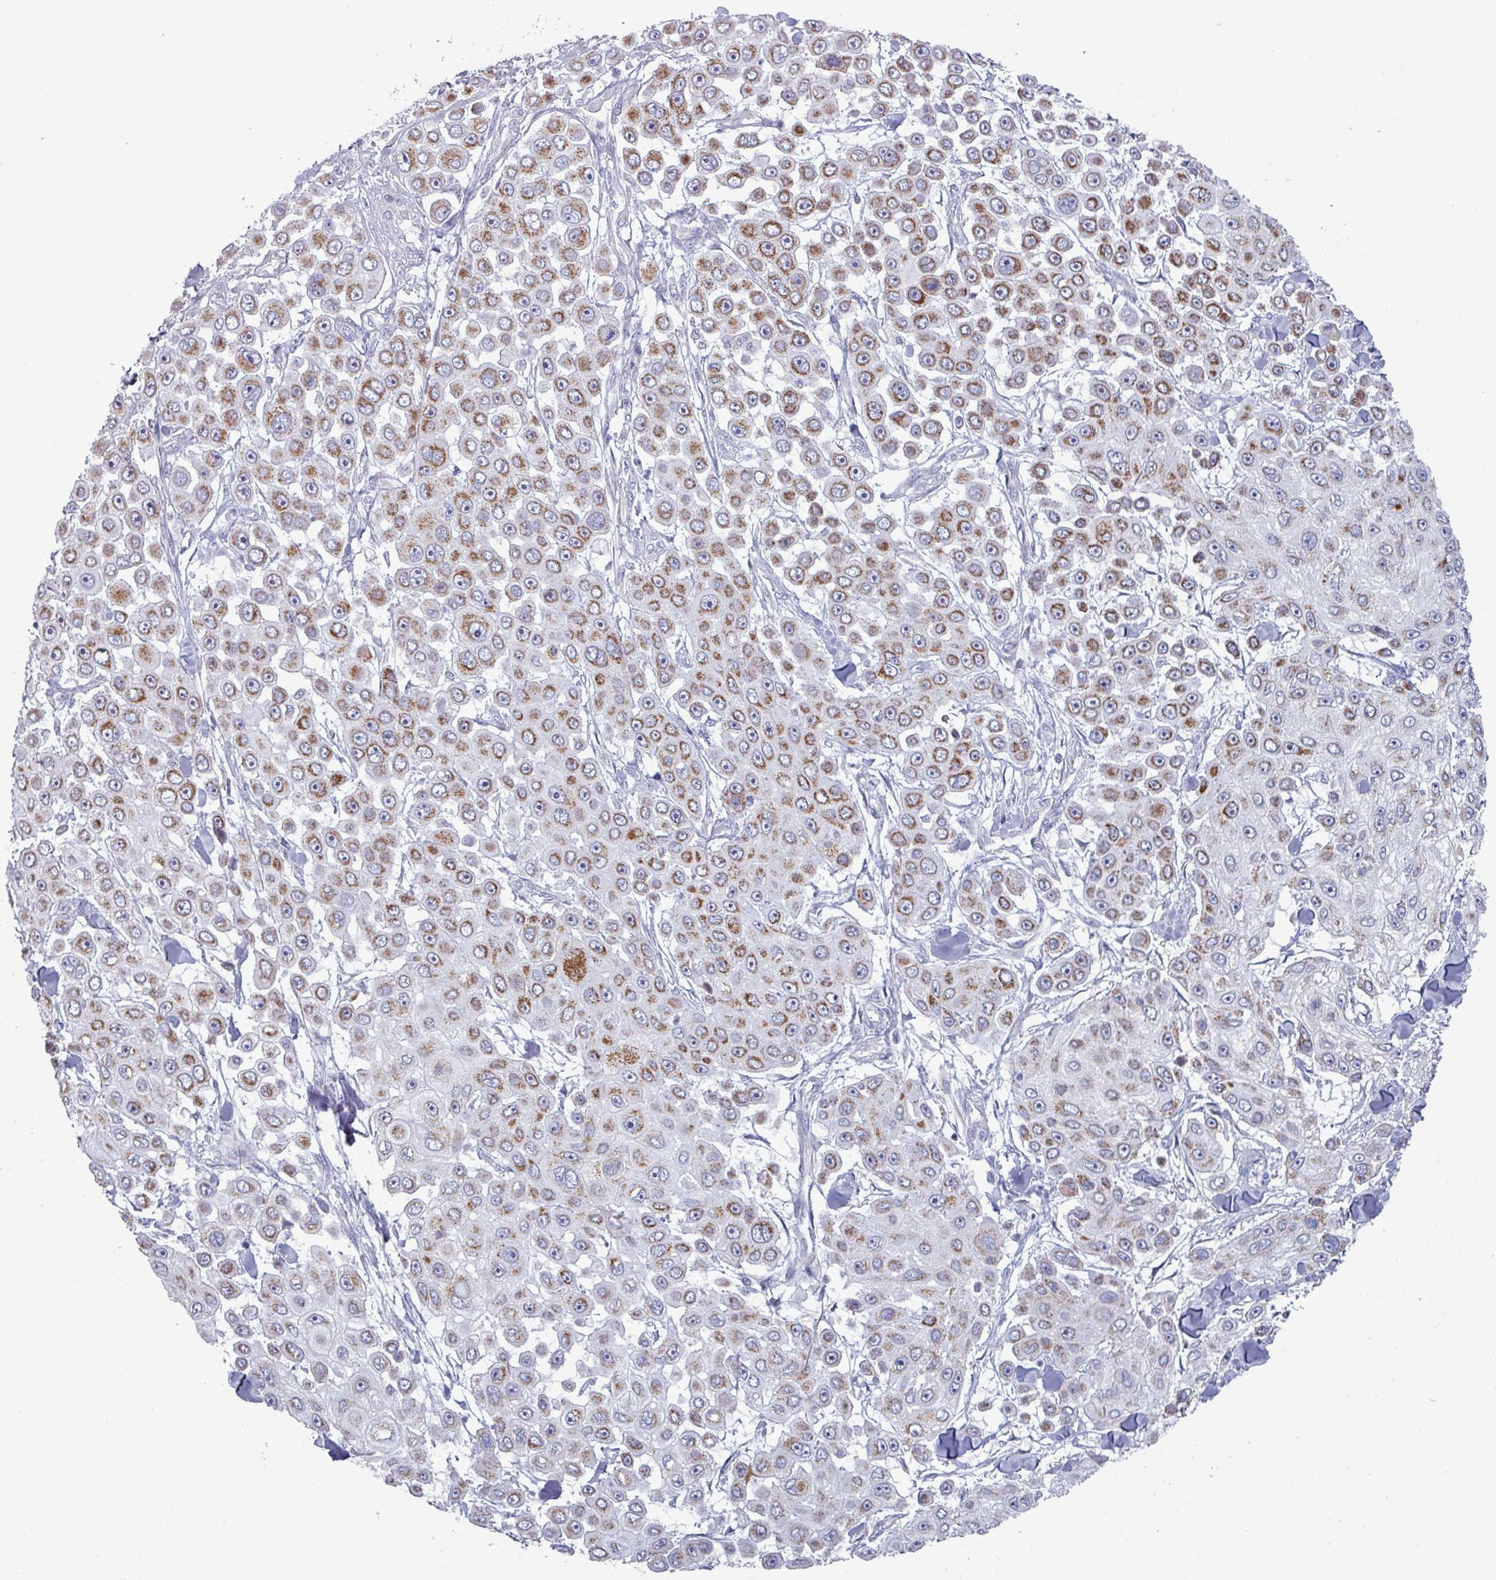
{"staining": {"intensity": "moderate", "quantity": ">75%", "location": "cytoplasmic/membranous"}, "tissue": "skin cancer", "cell_type": "Tumor cells", "image_type": "cancer", "snomed": [{"axis": "morphology", "description": "Squamous cell carcinoma, NOS"}, {"axis": "topography", "description": "Skin"}], "caption": "Human squamous cell carcinoma (skin) stained for a protein (brown) shows moderate cytoplasmic/membranous positive positivity in about >75% of tumor cells.", "gene": "ZNF615", "patient": {"sex": "male", "age": 67}}